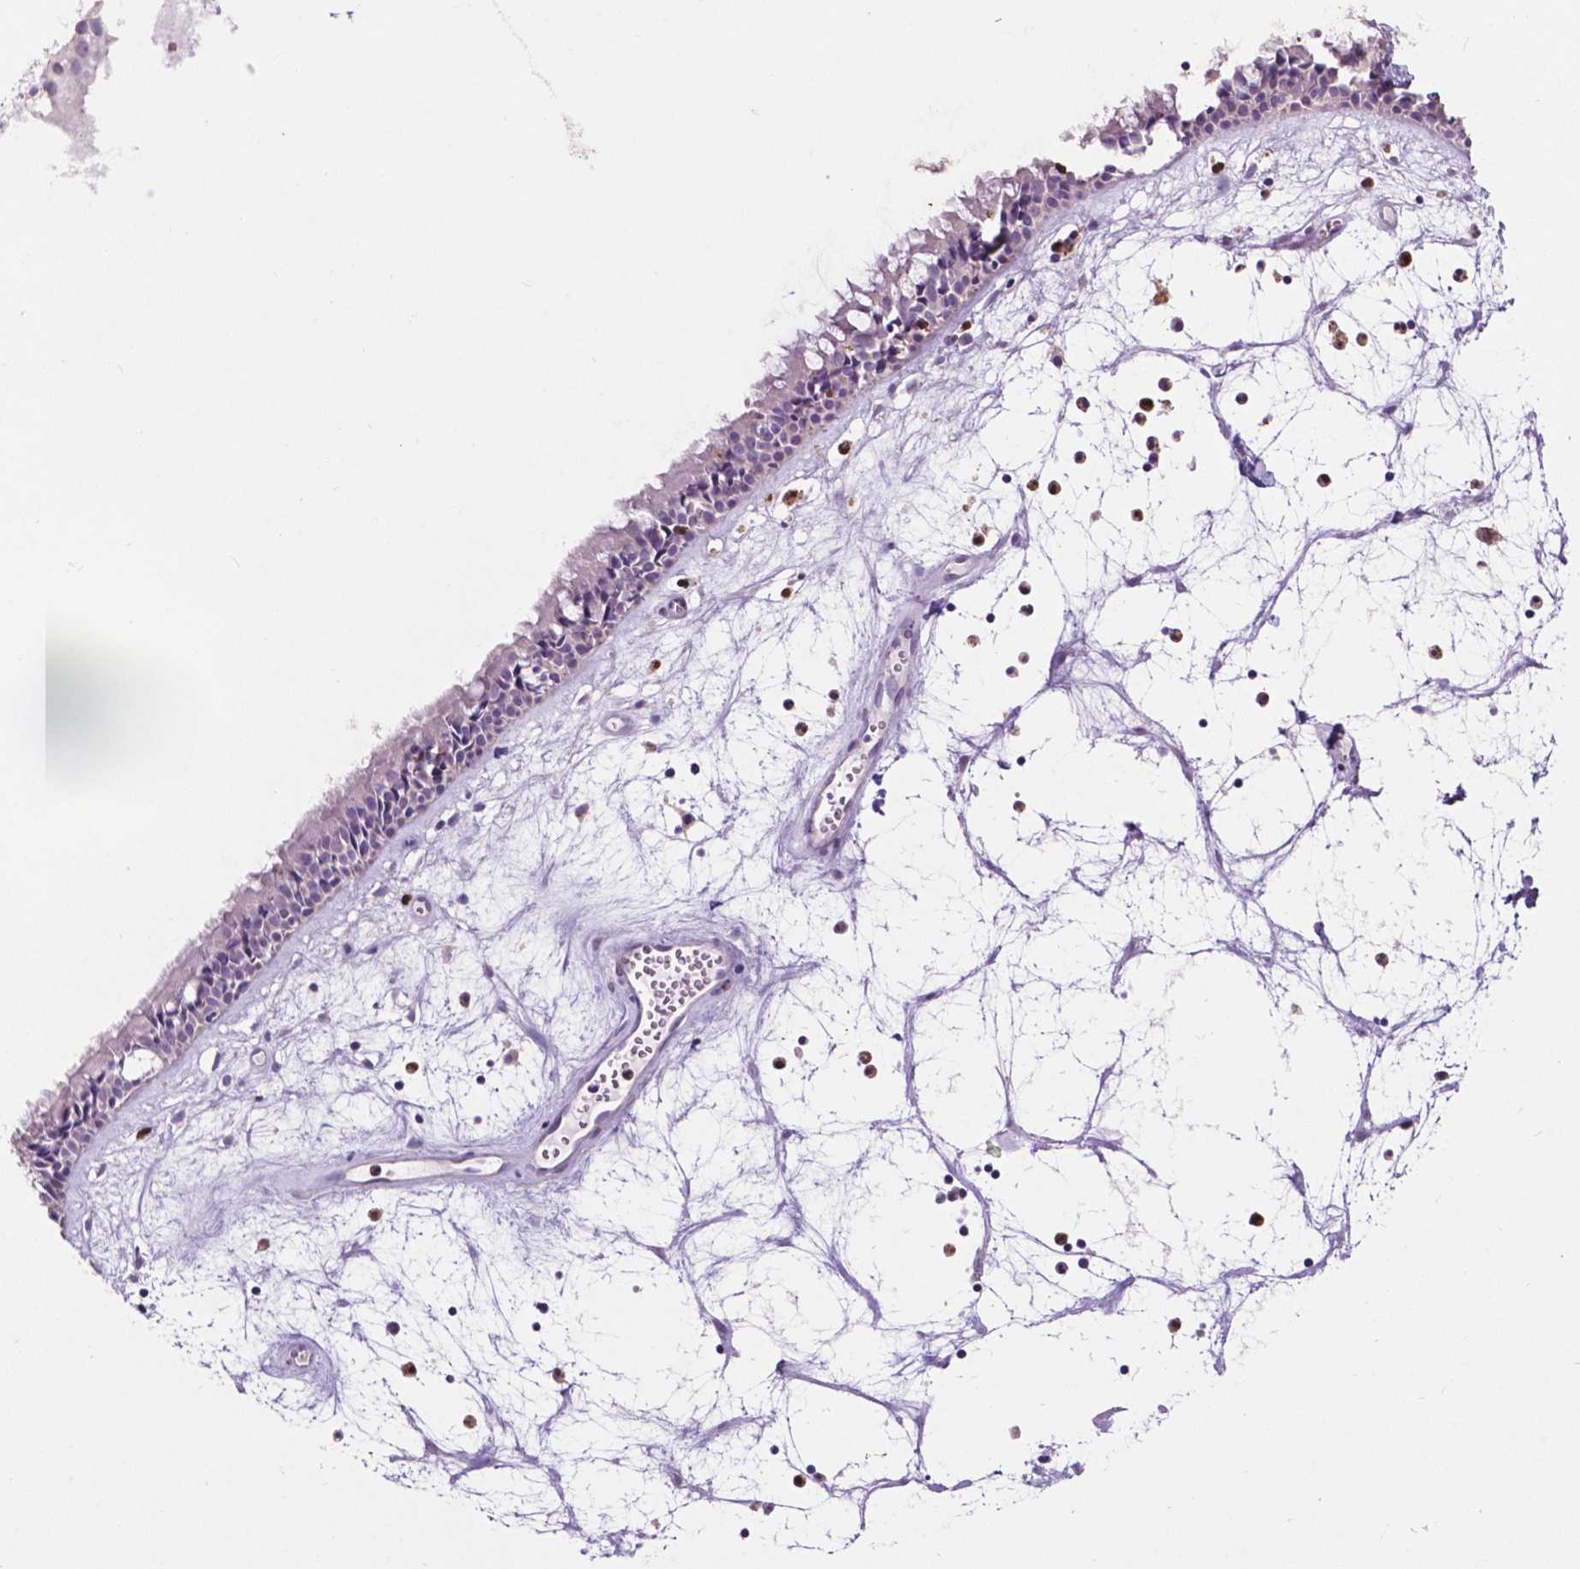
{"staining": {"intensity": "negative", "quantity": "none", "location": "none"}, "tissue": "nasopharynx", "cell_type": "Respiratory epithelial cells", "image_type": "normal", "snomed": [{"axis": "morphology", "description": "Normal tissue, NOS"}, {"axis": "topography", "description": "Nasopharynx"}], "caption": "An image of nasopharynx stained for a protein shows no brown staining in respiratory epithelial cells.", "gene": "PLSCR1", "patient": {"sex": "male", "age": 31}}